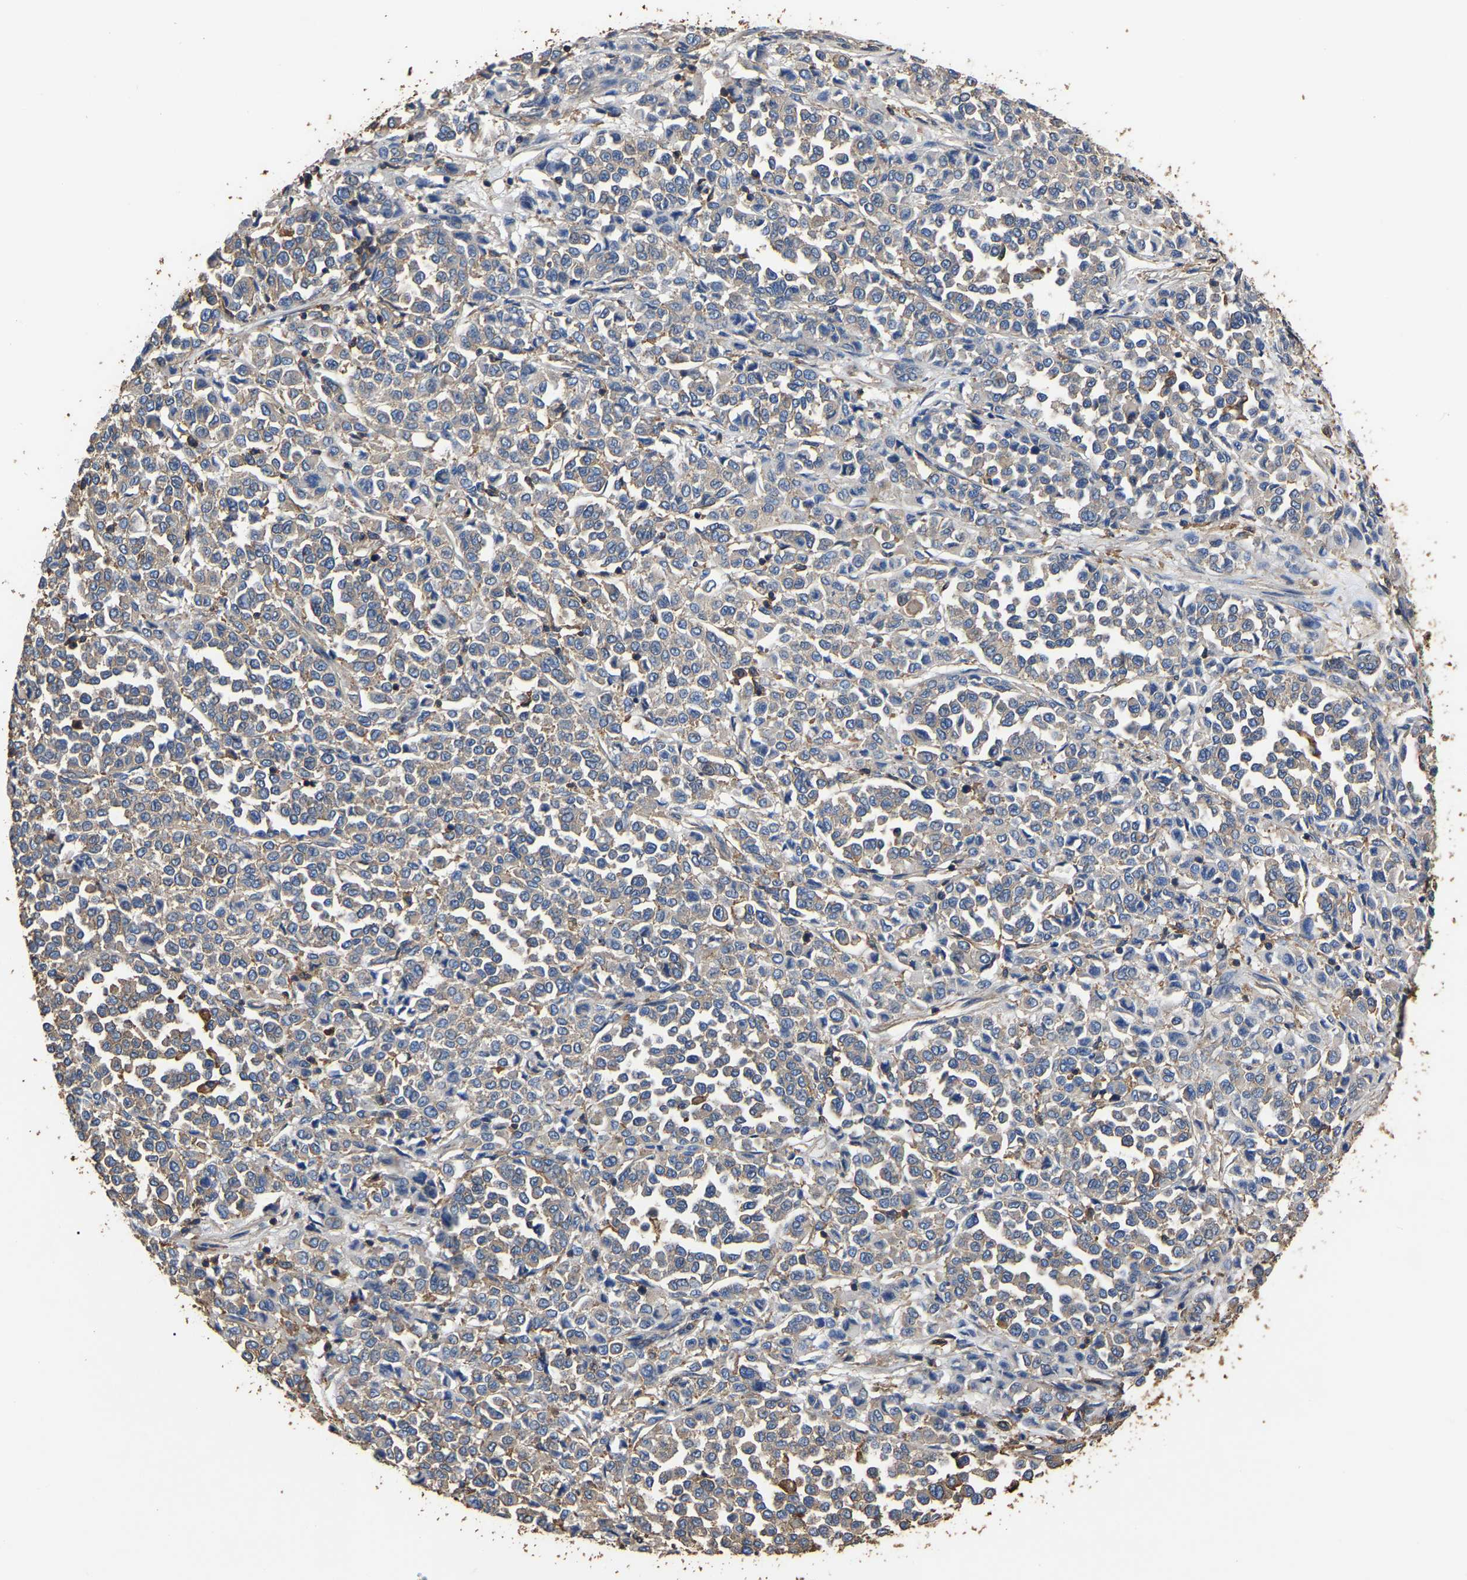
{"staining": {"intensity": "weak", "quantity": "<25%", "location": "cytoplasmic/membranous"}, "tissue": "melanoma", "cell_type": "Tumor cells", "image_type": "cancer", "snomed": [{"axis": "morphology", "description": "Malignant melanoma, Metastatic site"}, {"axis": "topography", "description": "Pancreas"}], "caption": "A photomicrograph of malignant melanoma (metastatic site) stained for a protein shows no brown staining in tumor cells. (DAB (3,3'-diaminobenzidine) immunohistochemistry with hematoxylin counter stain).", "gene": "ARMT1", "patient": {"sex": "female", "age": 30}}